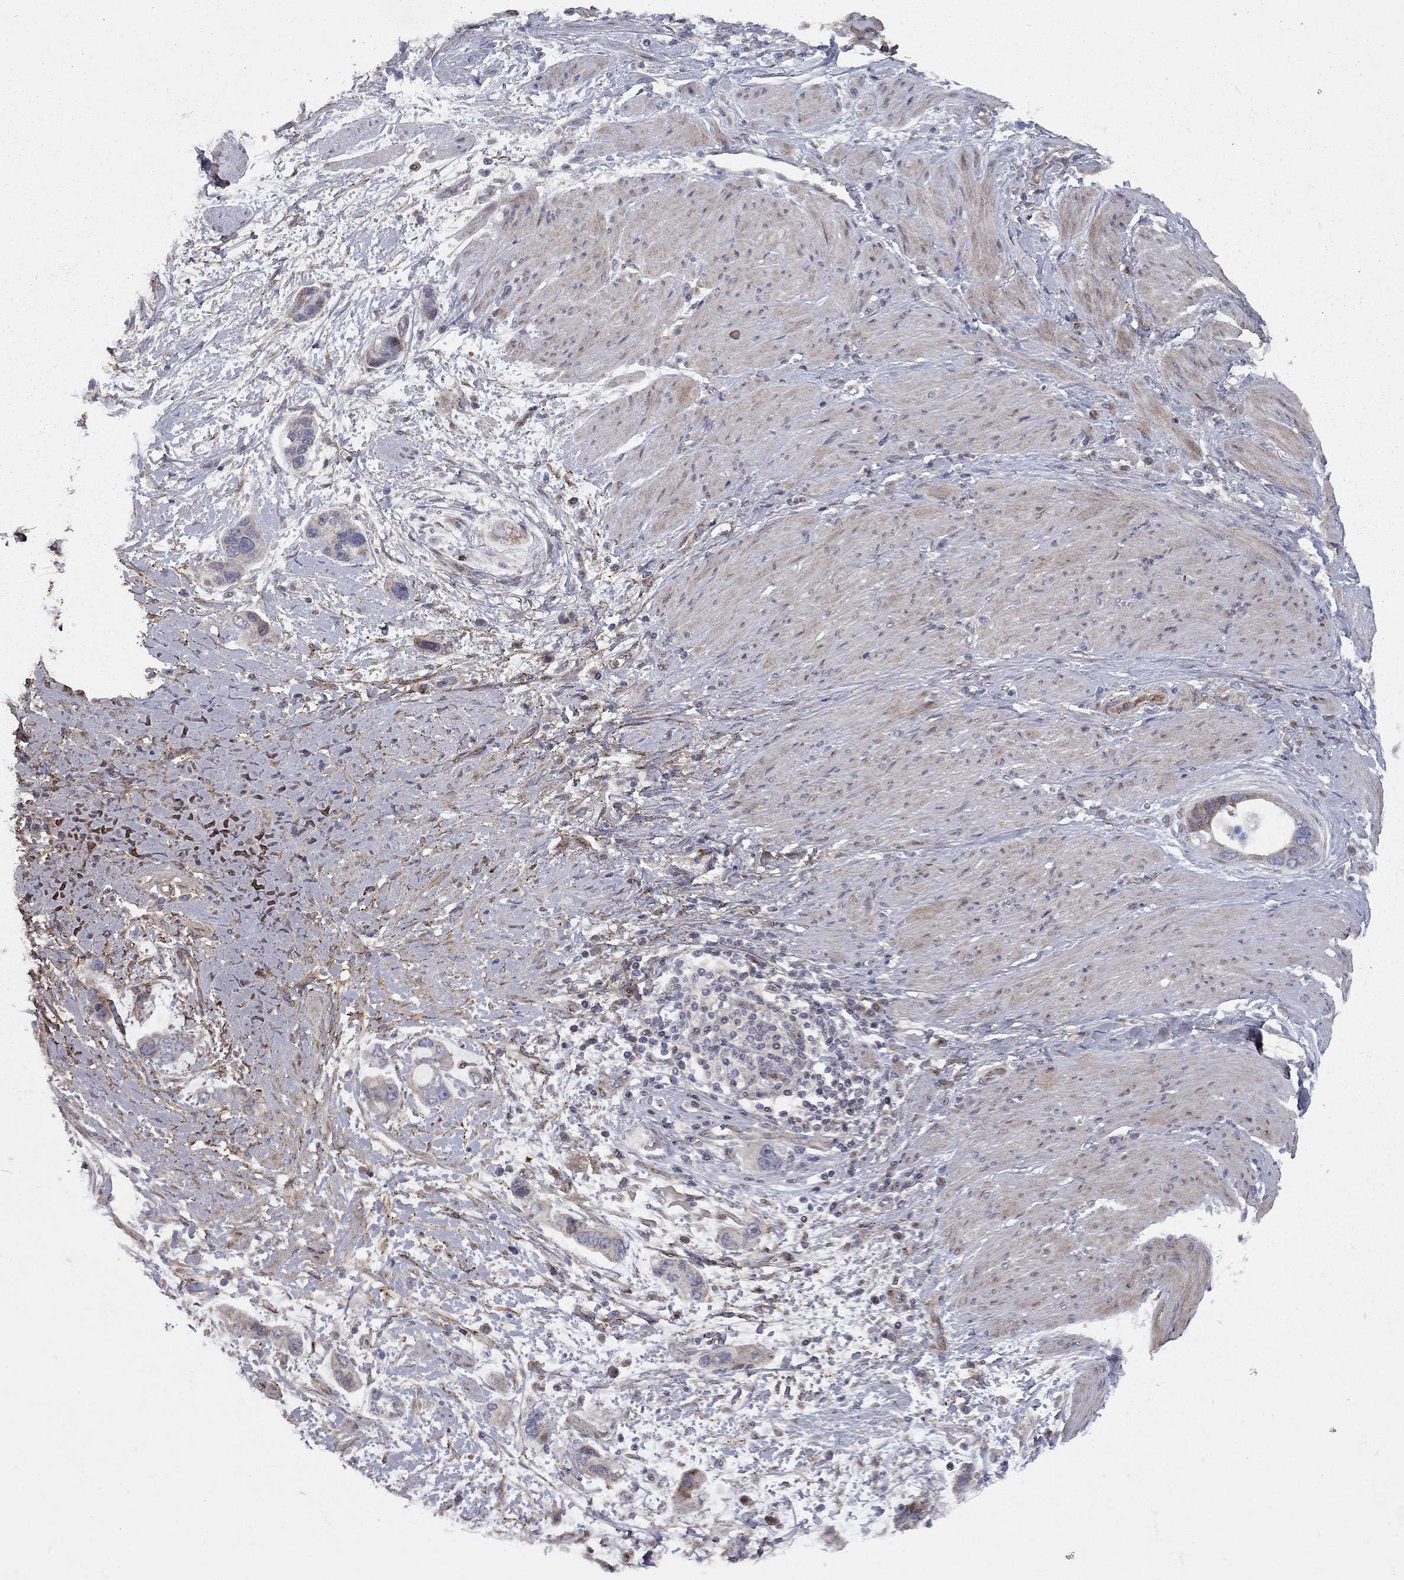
{"staining": {"intensity": "moderate", "quantity": "<25%", "location": "cytoplasmic/membranous"}, "tissue": "stomach cancer", "cell_type": "Tumor cells", "image_type": "cancer", "snomed": [{"axis": "morphology", "description": "Adenocarcinoma, NOS"}, {"axis": "topography", "description": "Stomach, lower"}], "caption": "DAB immunohistochemical staining of human stomach adenocarcinoma displays moderate cytoplasmic/membranous protein positivity in approximately <25% of tumor cells.", "gene": "DUSP7", "patient": {"sex": "female", "age": 93}}